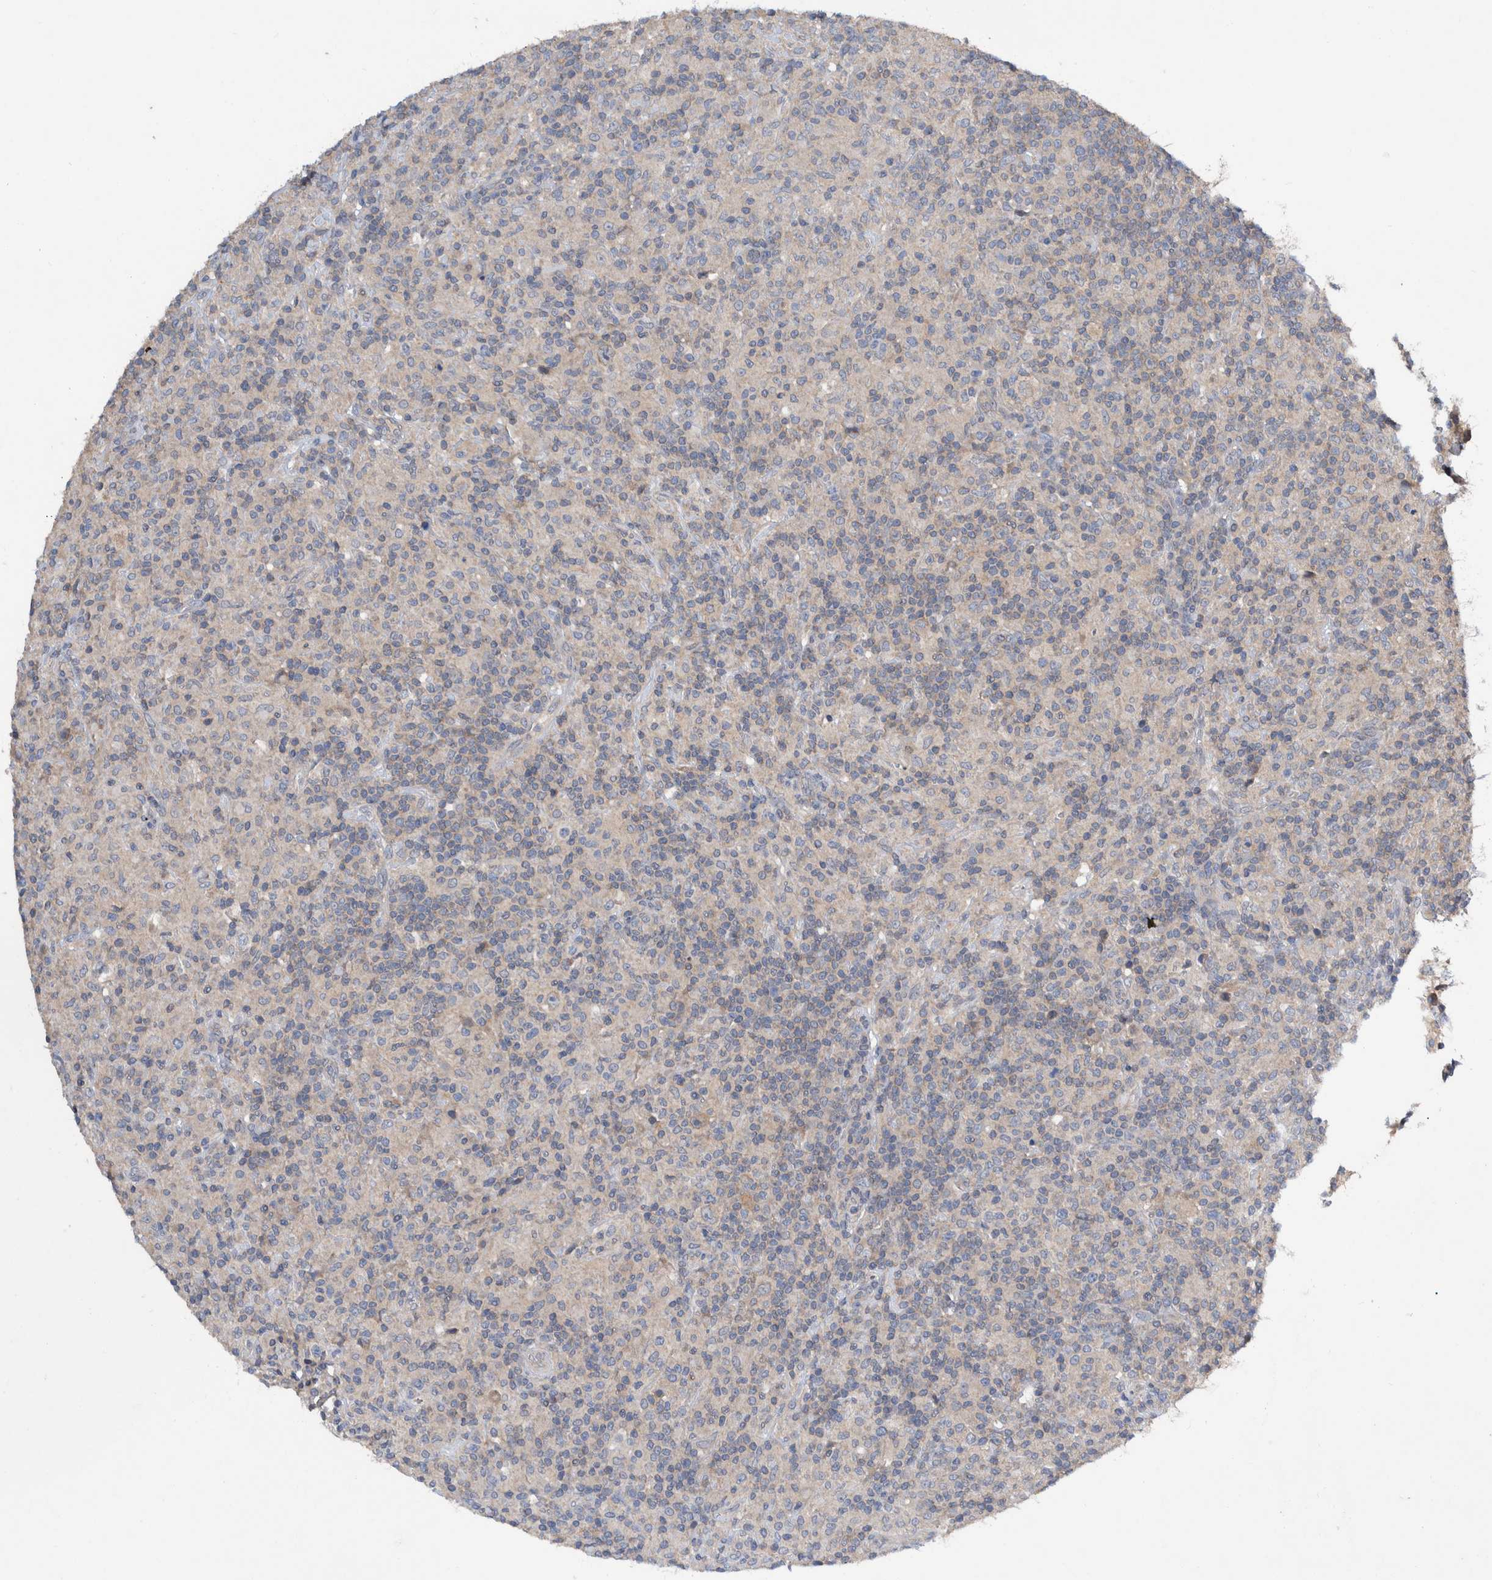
{"staining": {"intensity": "negative", "quantity": "none", "location": "none"}, "tissue": "lymphoma", "cell_type": "Tumor cells", "image_type": "cancer", "snomed": [{"axis": "morphology", "description": "Hodgkin's disease, NOS"}, {"axis": "topography", "description": "Lymph node"}], "caption": "Human Hodgkin's disease stained for a protein using IHC demonstrates no staining in tumor cells.", "gene": "PLPBP", "patient": {"sex": "male", "age": 70}}